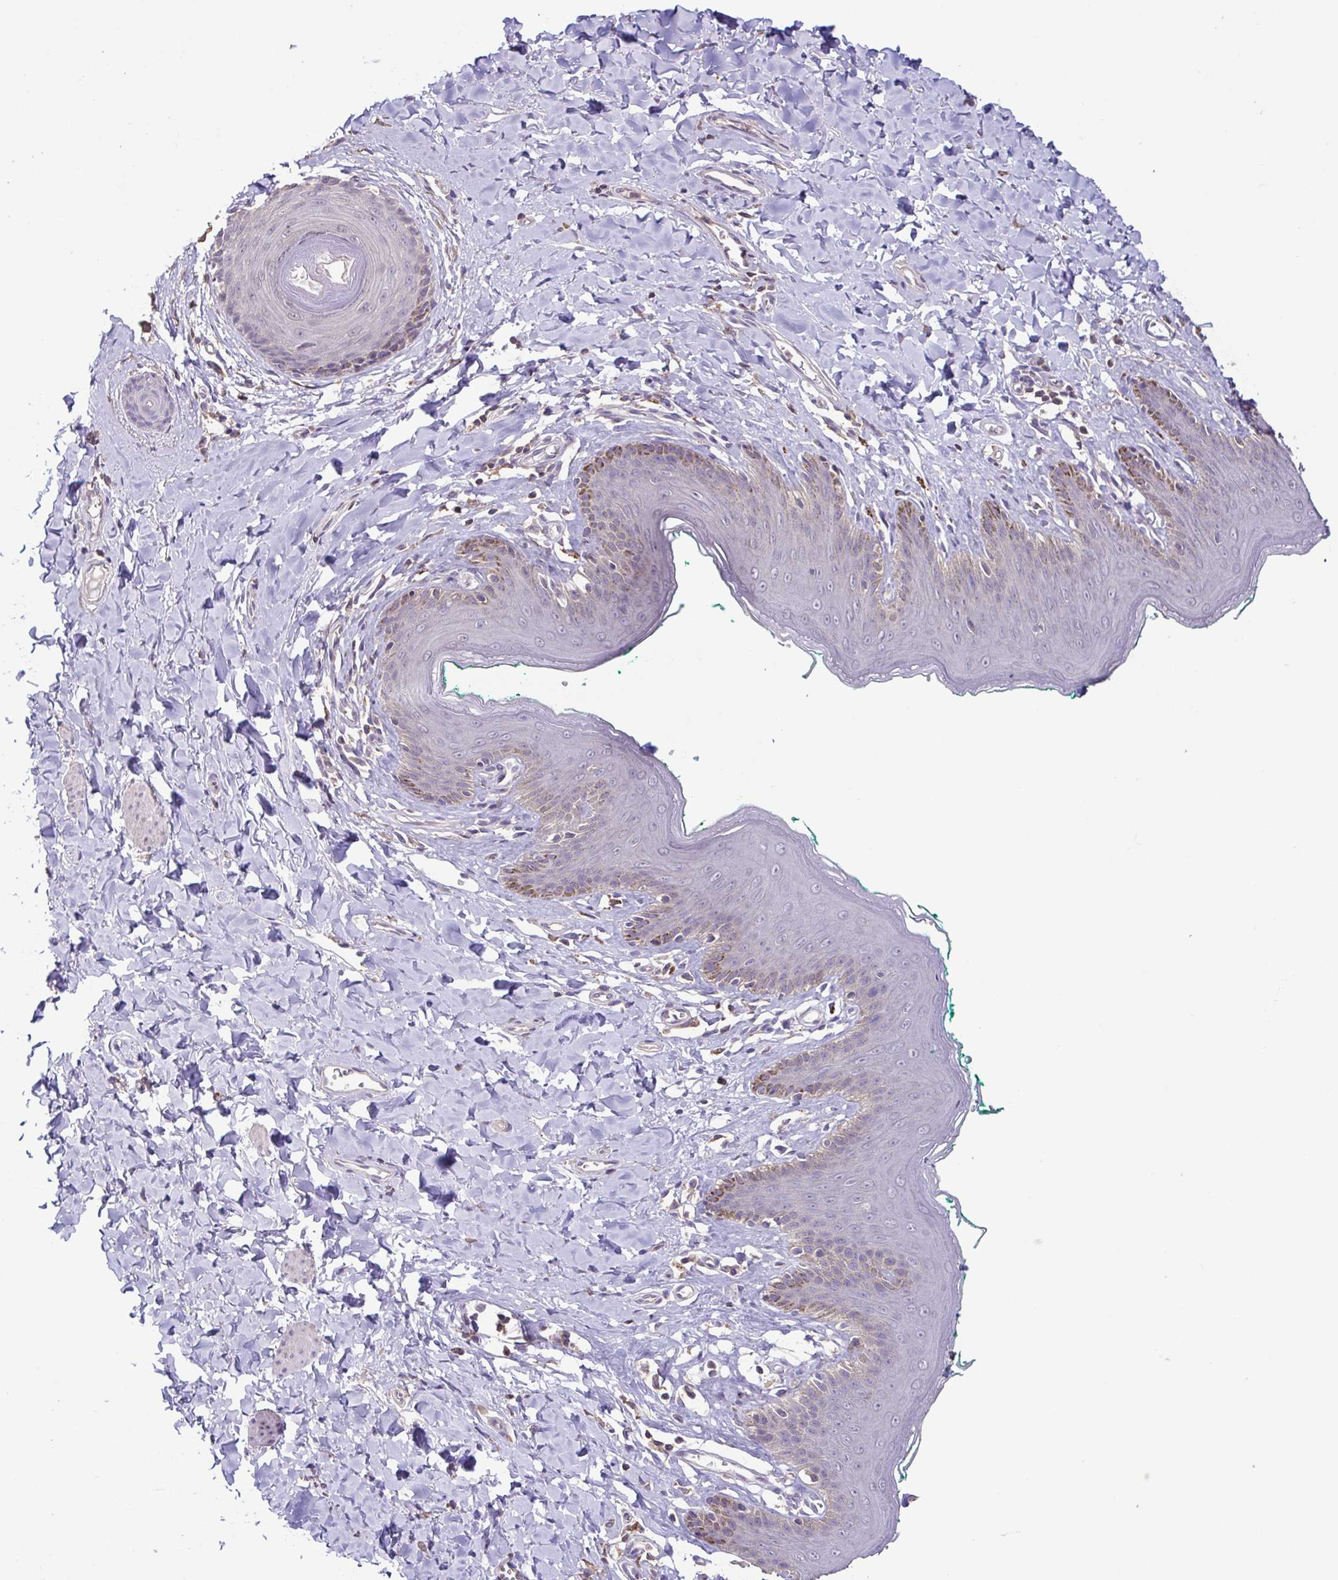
{"staining": {"intensity": "weak", "quantity": "<25%", "location": "cytoplasmic/membranous"}, "tissue": "skin", "cell_type": "Epidermal cells", "image_type": "normal", "snomed": [{"axis": "morphology", "description": "Normal tissue, NOS"}, {"axis": "topography", "description": "Vulva"}, {"axis": "topography", "description": "Peripheral nerve tissue"}], "caption": "High magnification brightfield microscopy of benign skin stained with DAB (3,3'-diaminobenzidine) (brown) and counterstained with hematoxylin (blue): epidermal cells show no significant staining. (Immunohistochemistry, brightfield microscopy, high magnification).", "gene": "ACTRT2", "patient": {"sex": "female", "age": 66}}